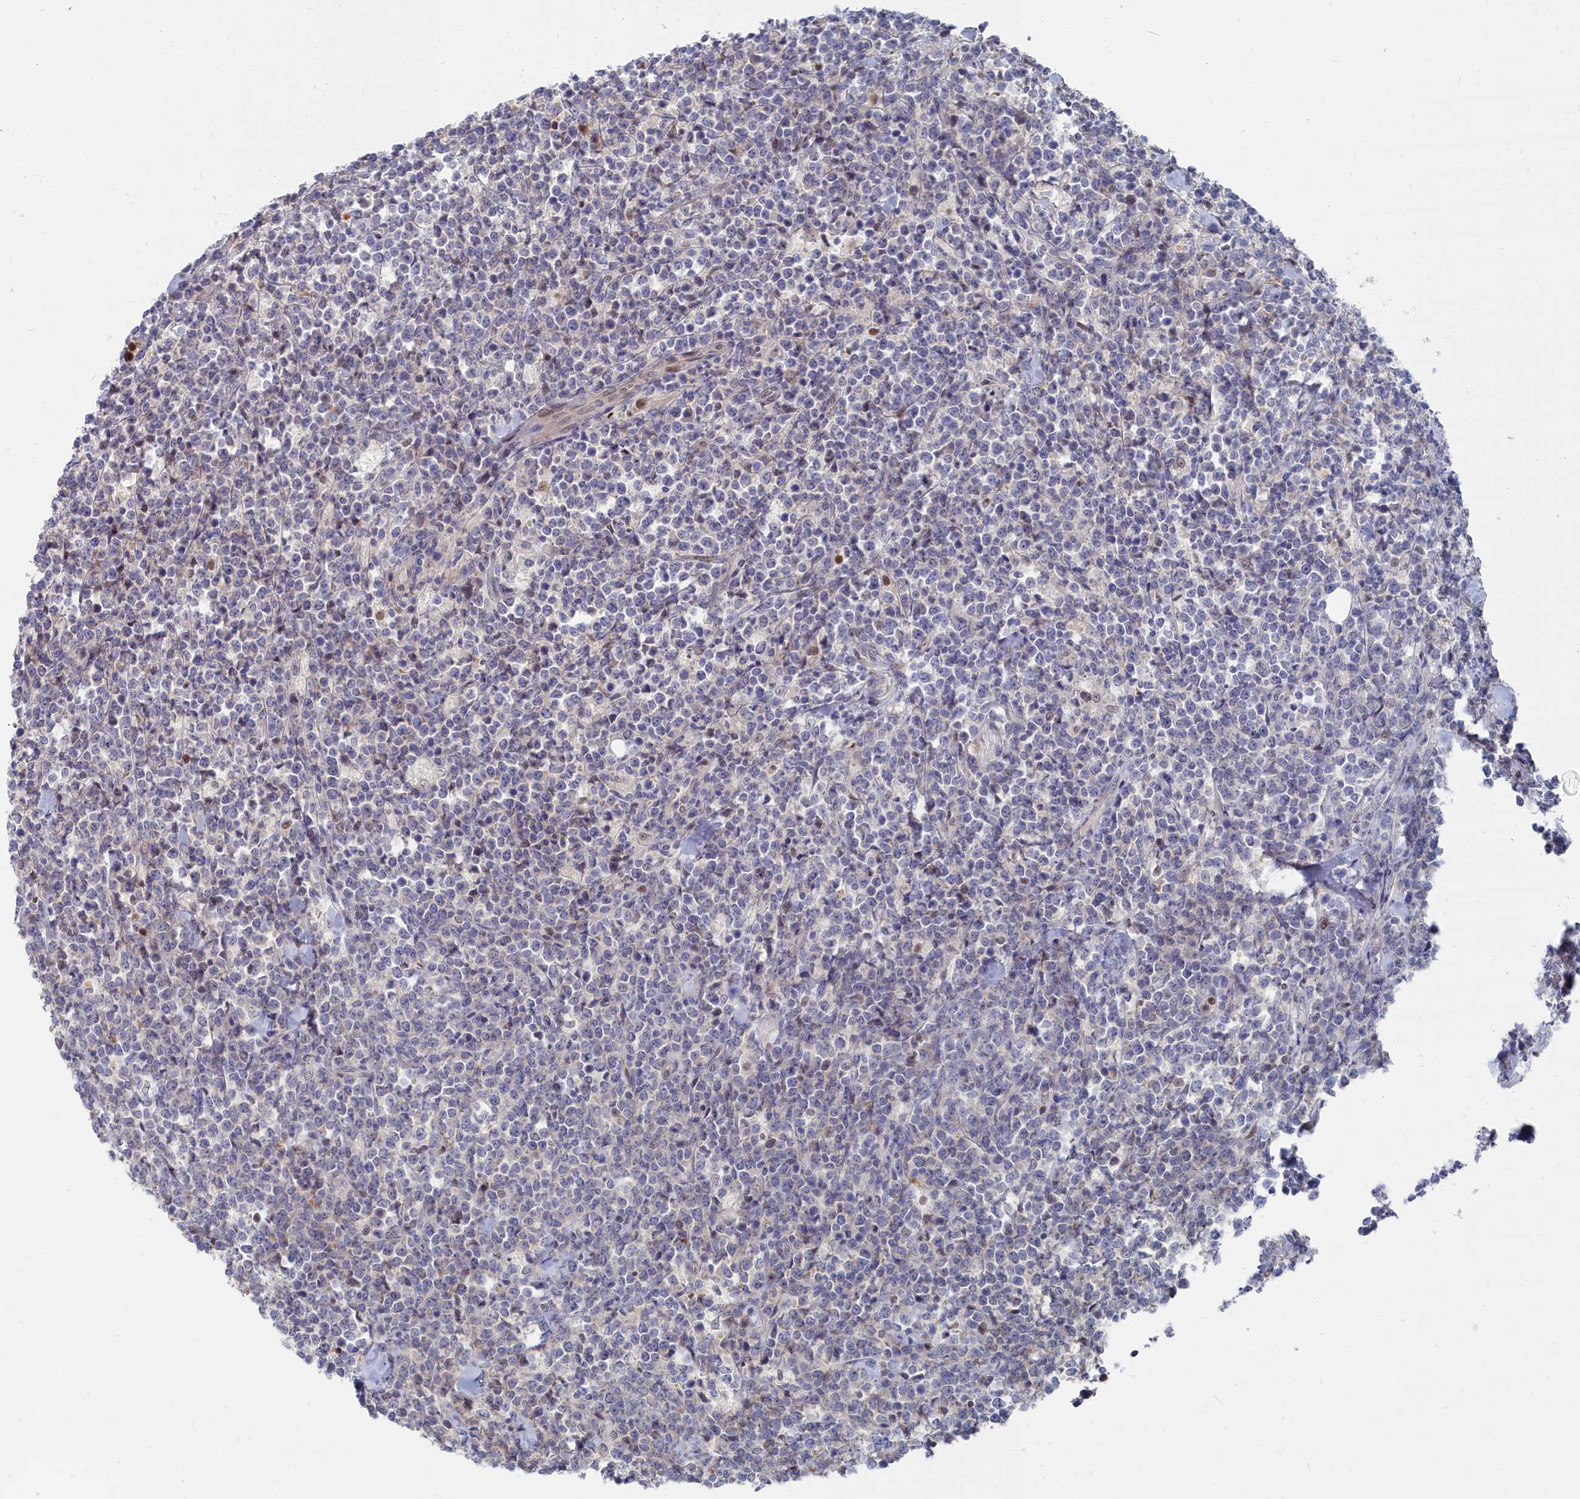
{"staining": {"intensity": "negative", "quantity": "none", "location": "none"}, "tissue": "lymphoma", "cell_type": "Tumor cells", "image_type": "cancer", "snomed": [{"axis": "morphology", "description": "Malignant lymphoma, non-Hodgkin's type, High grade"}, {"axis": "topography", "description": "Small intestine"}], "caption": "This is an immunohistochemistry (IHC) histopathology image of lymphoma. There is no expression in tumor cells.", "gene": "RPS27A", "patient": {"sex": "male", "age": 8}}